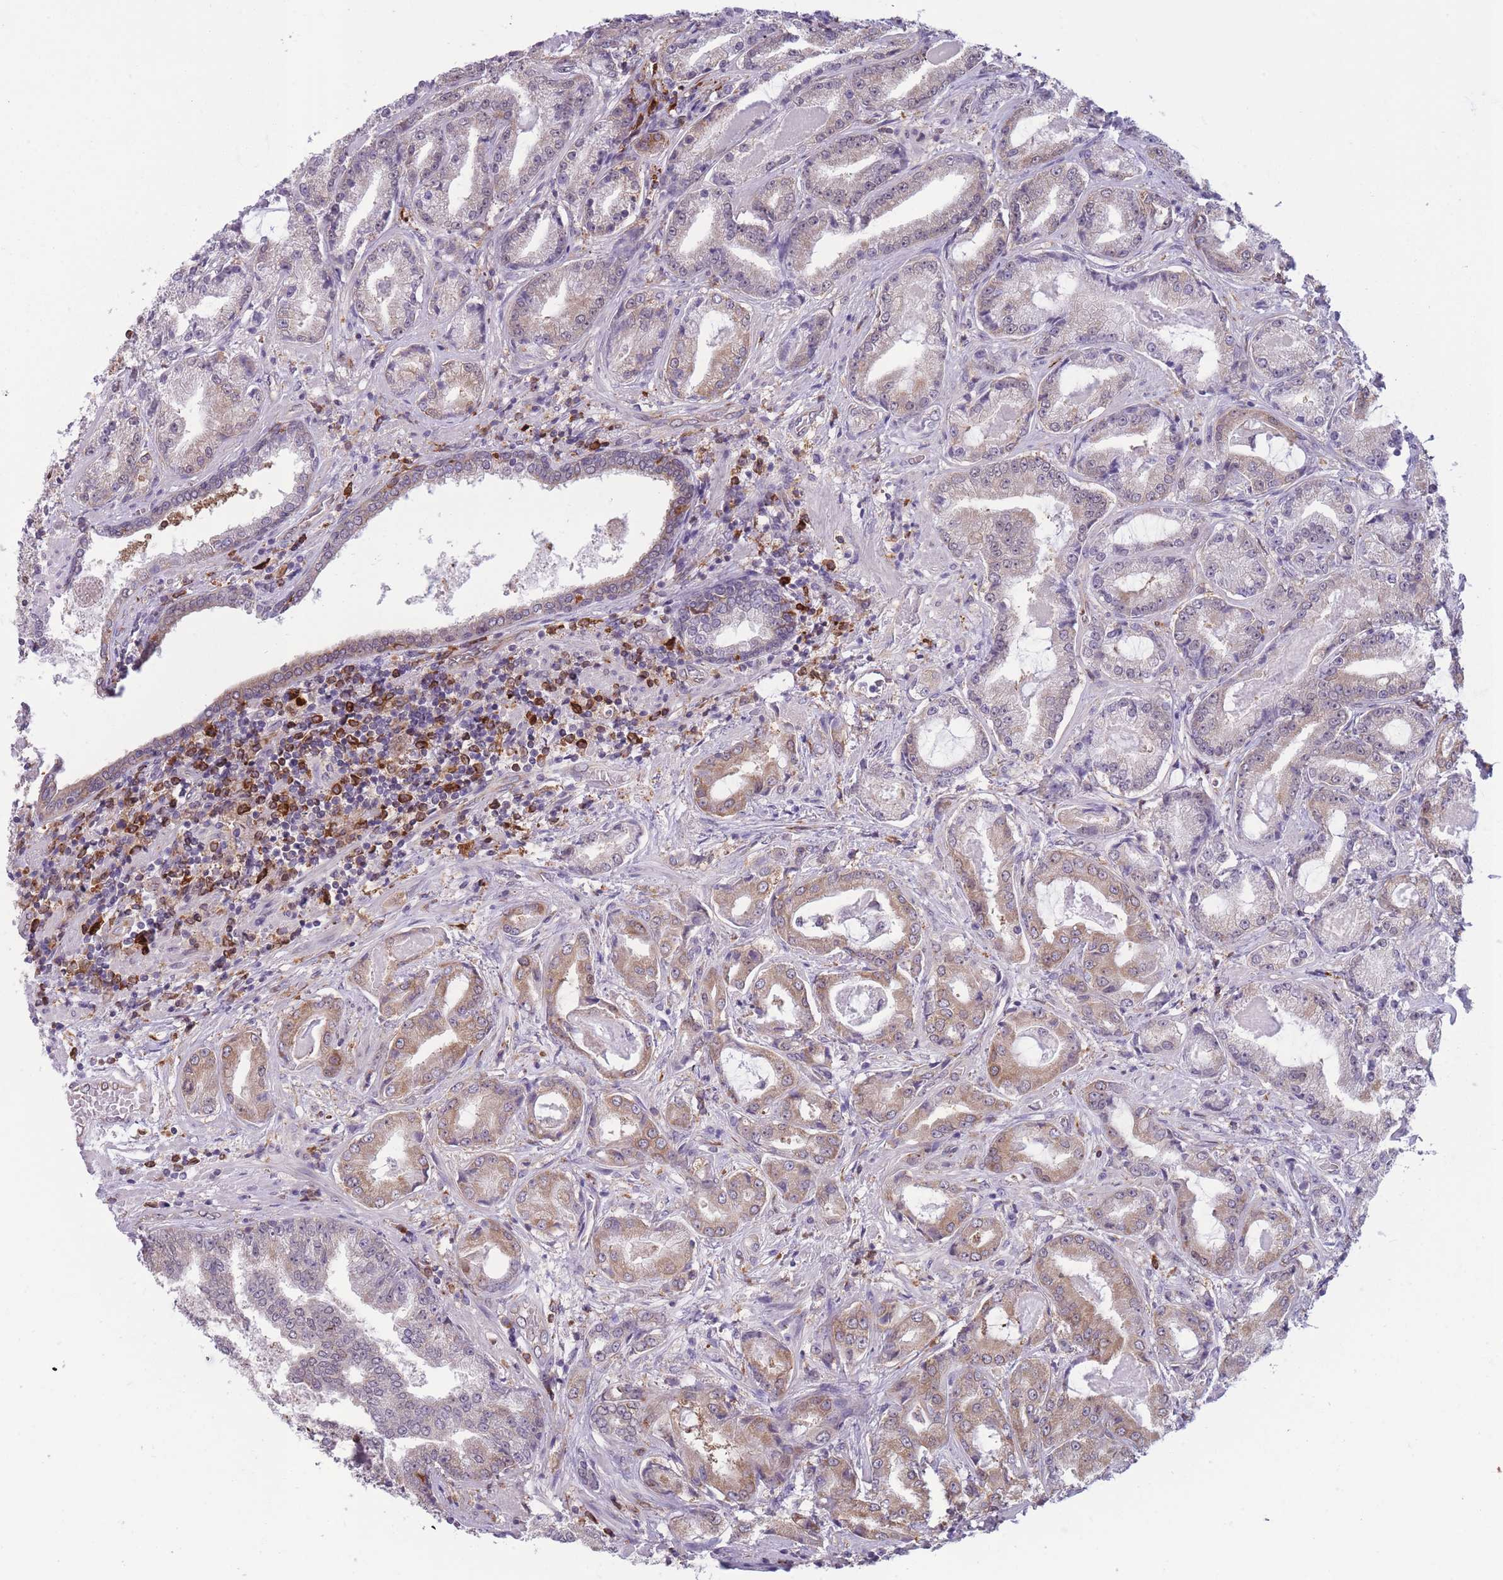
{"staining": {"intensity": "moderate", "quantity": "25%-75%", "location": "cytoplasmic/membranous"}, "tissue": "prostate cancer", "cell_type": "Tumor cells", "image_type": "cancer", "snomed": [{"axis": "morphology", "description": "Adenocarcinoma, High grade"}, {"axis": "topography", "description": "Prostate"}], "caption": "Protein expression analysis of prostate cancer demonstrates moderate cytoplasmic/membranous expression in about 25%-75% of tumor cells.", "gene": "TMEM121", "patient": {"sex": "male", "age": 68}}